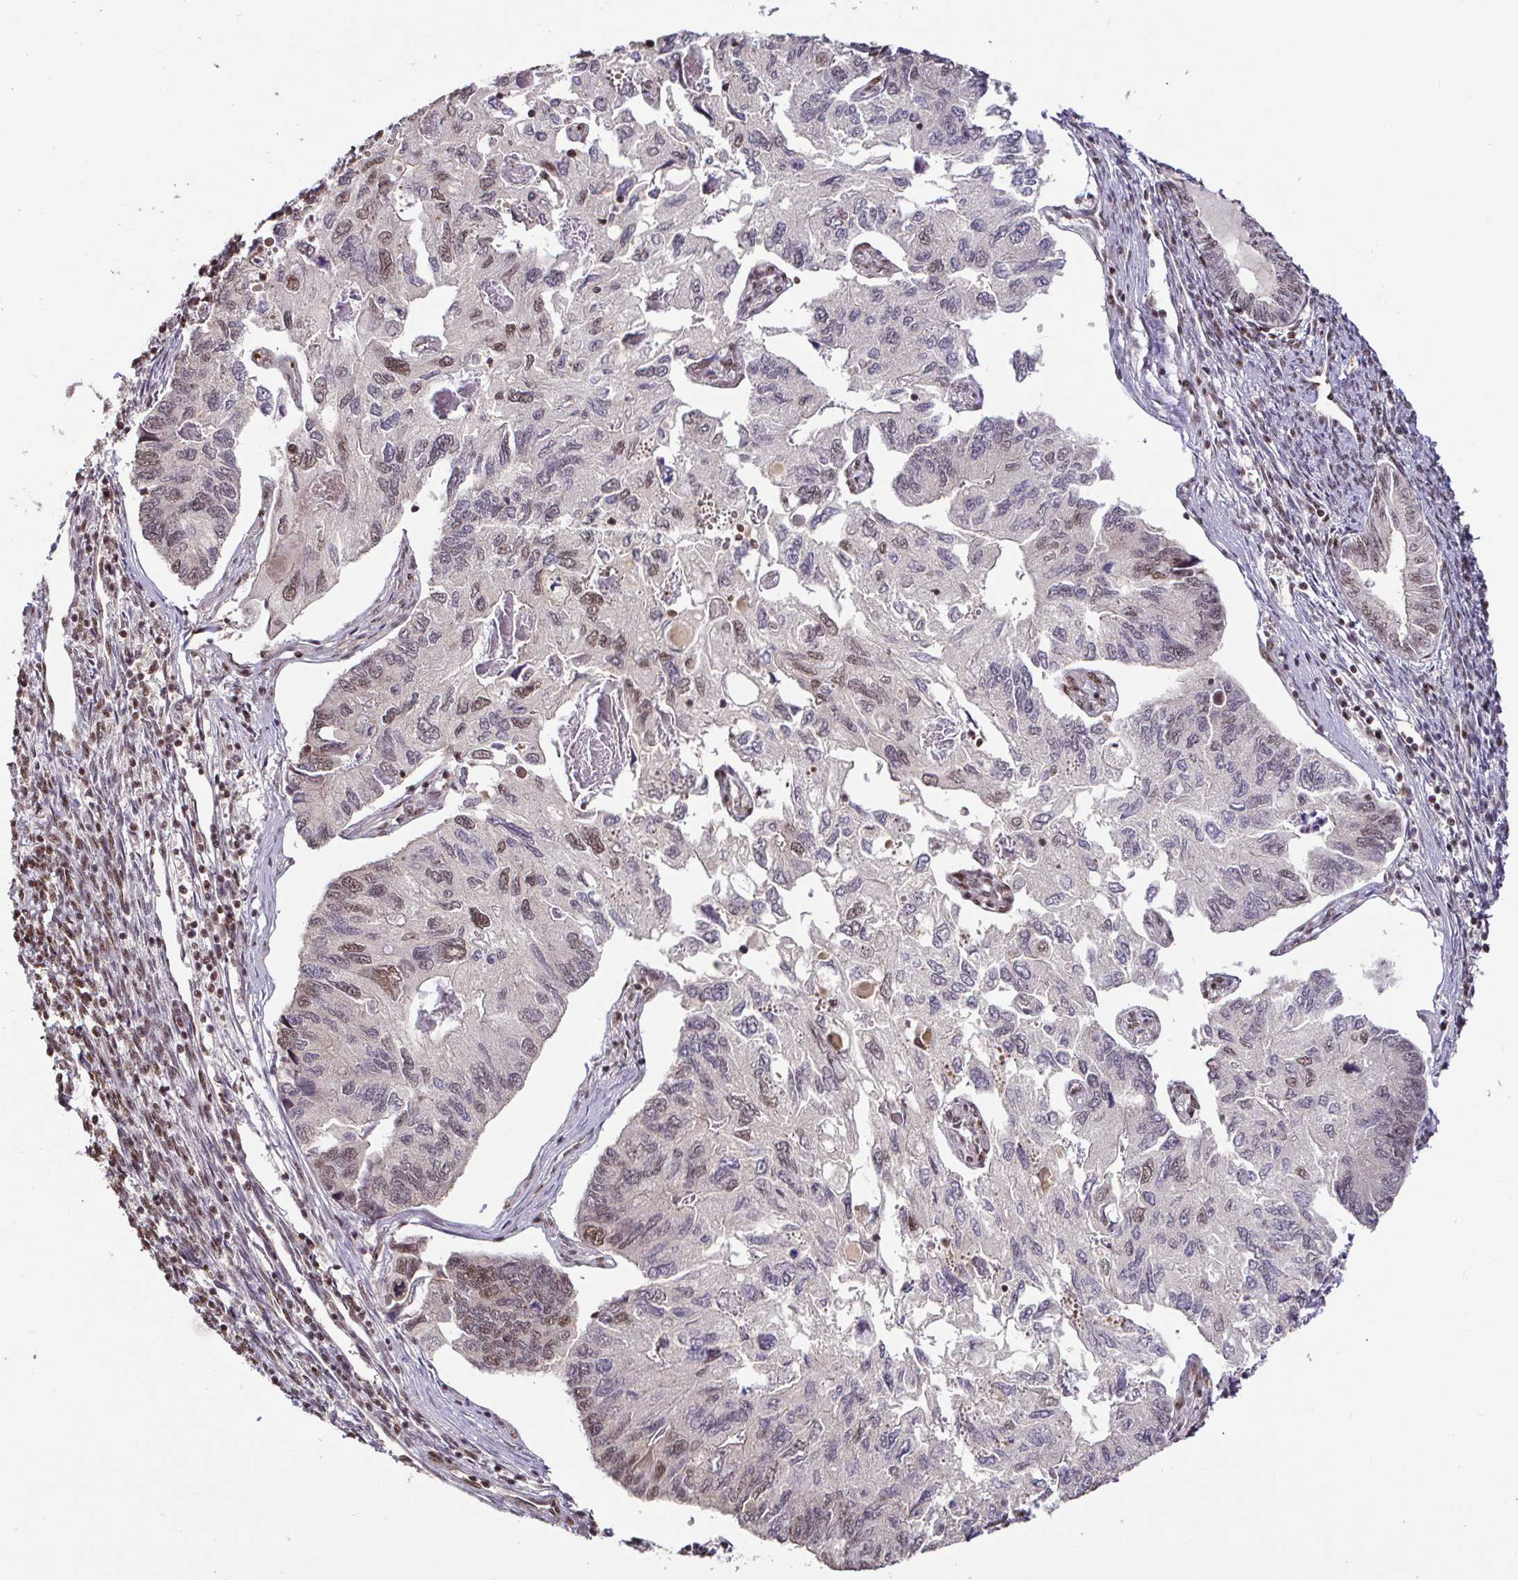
{"staining": {"intensity": "negative", "quantity": "none", "location": "none"}, "tissue": "endometrial cancer", "cell_type": "Tumor cells", "image_type": "cancer", "snomed": [{"axis": "morphology", "description": "Carcinoma, NOS"}, {"axis": "topography", "description": "Uterus"}], "caption": "Tumor cells are negative for protein expression in human carcinoma (endometrial).", "gene": "SP3", "patient": {"sex": "female", "age": 76}}